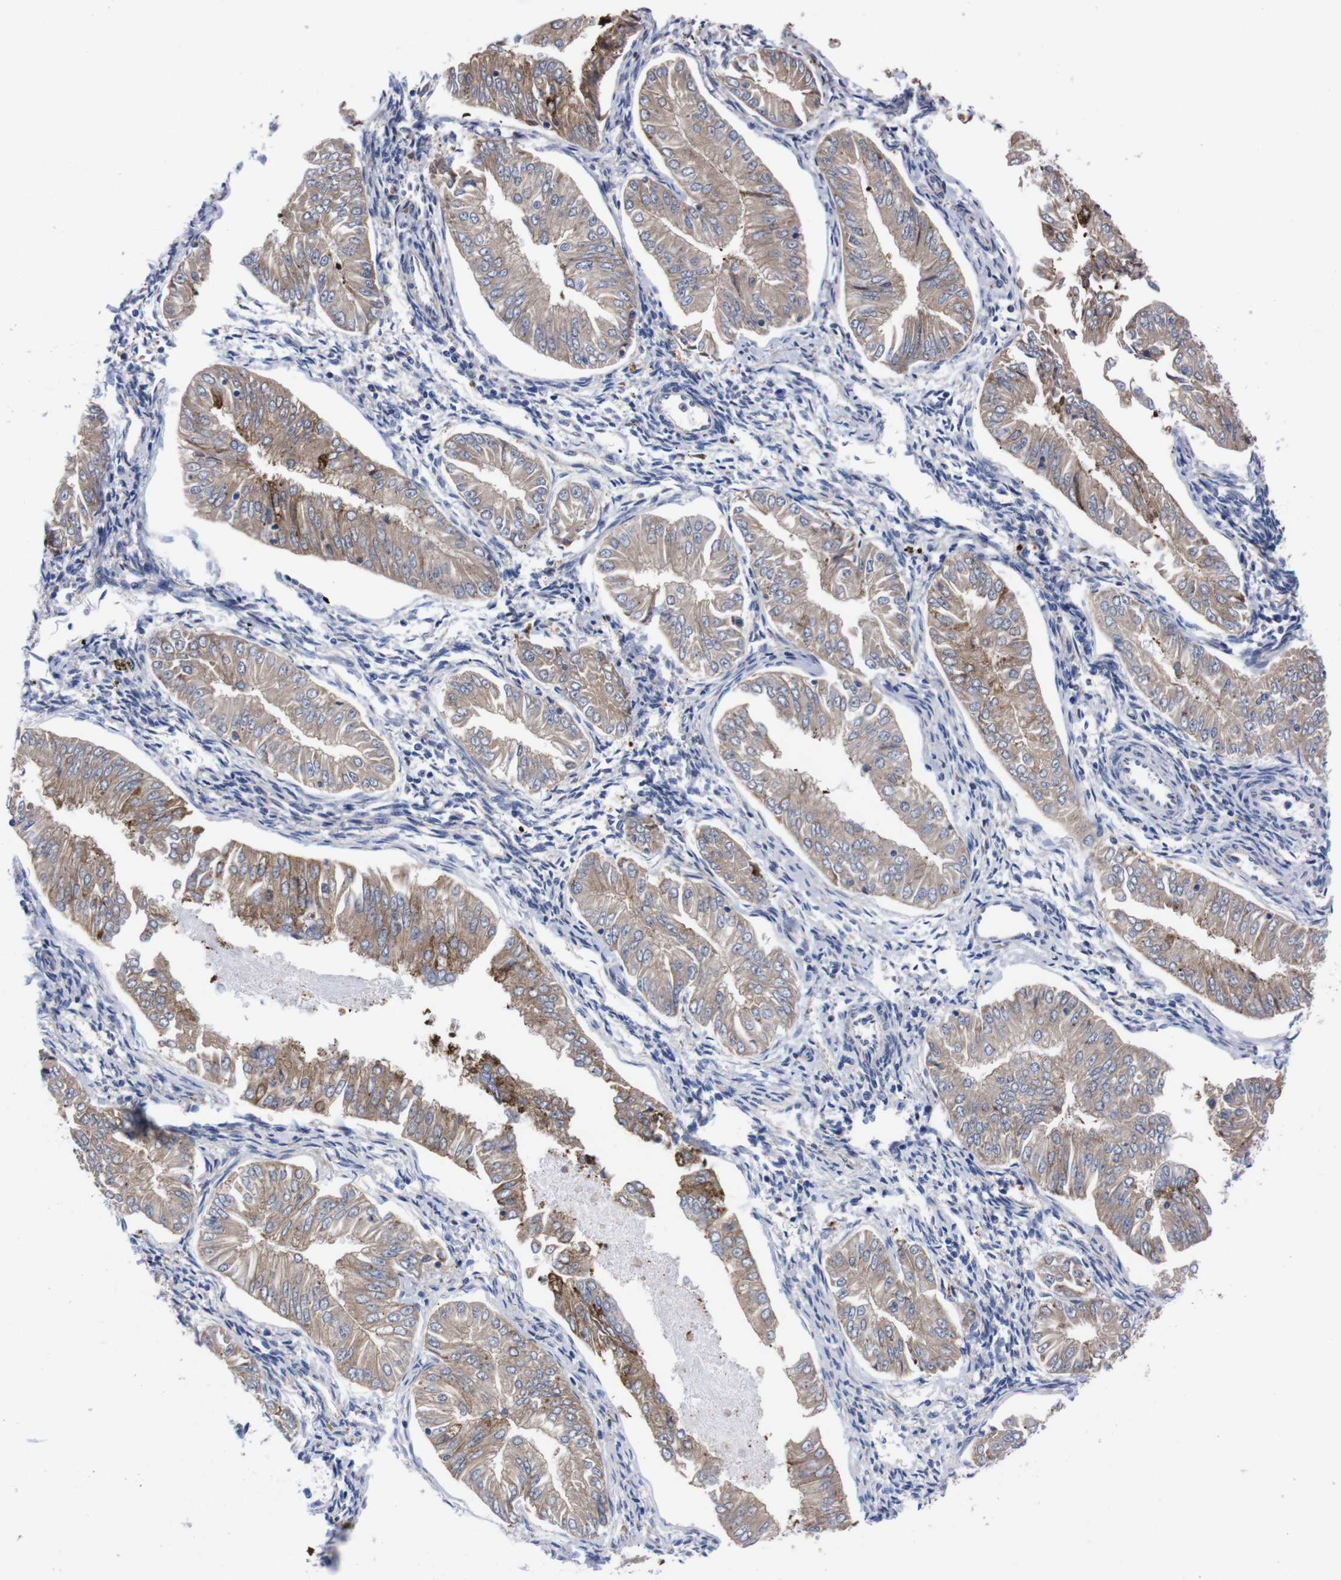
{"staining": {"intensity": "weak", "quantity": ">75%", "location": "cytoplasmic/membranous"}, "tissue": "endometrial cancer", "cell_type": "Tumor cells", "image_type": "cancer", "snomed": [{"axis": "morphology", "description": "Adenocarcinoma, NOS"}, {"axis": "topography", "description": "Endometrium"}], "caption": "Brown immunohistochemical staining in human endometrial cancer (adenocarcinoma) exhibits weak cytoplasmic/membranous expression in approximately >75% of tumor cells.", "gene": "NEBL", "patient": {"sex": "female", "age": 53}}